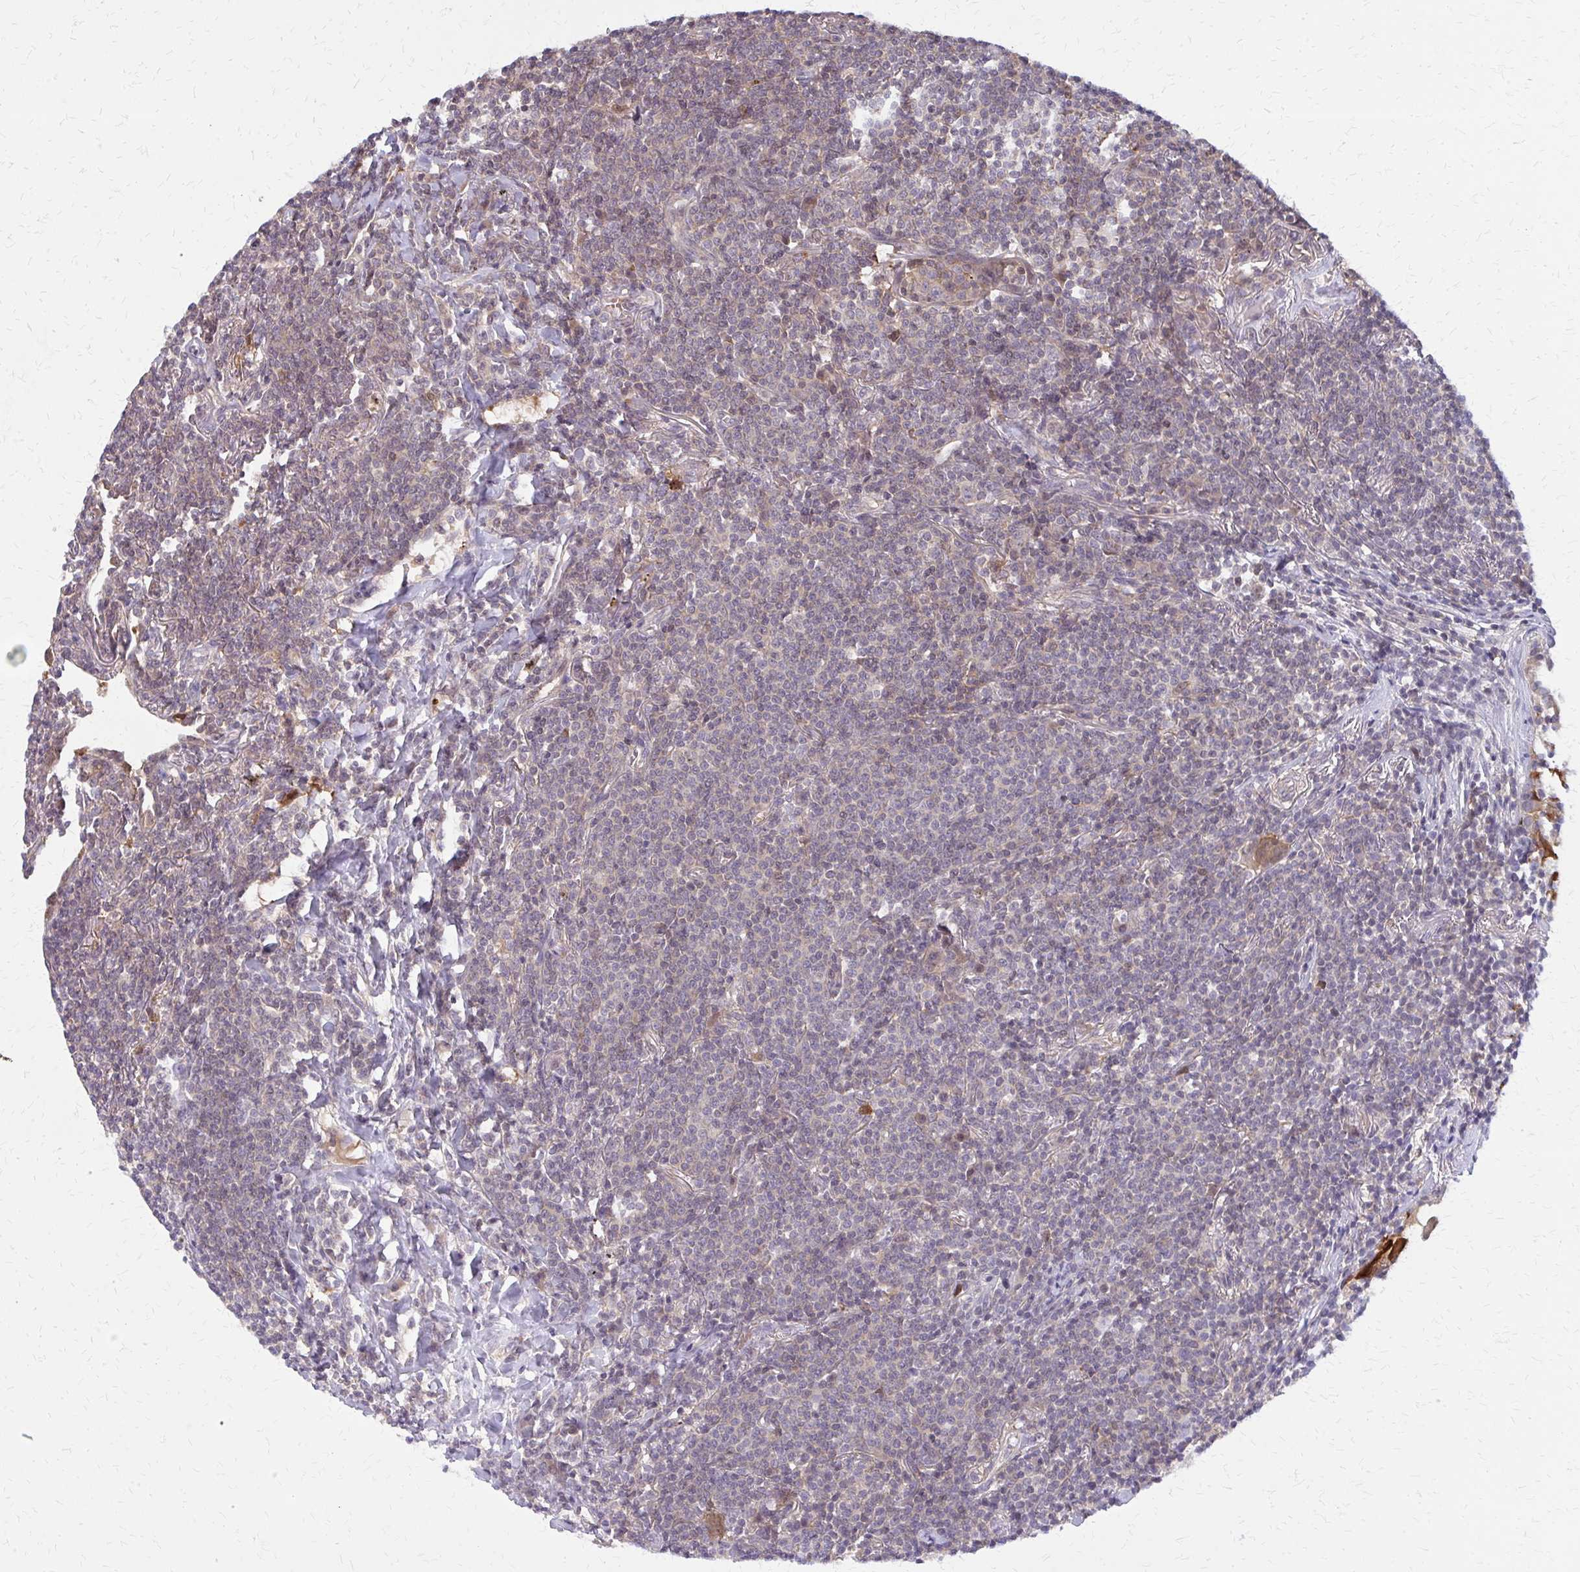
{"staining": {"intensity": "negative", "quantity": "none", "location": "none"}, "tissue": "lymphoma", "cell_type": "Tumor cells", "image_type": "cancer", "snomed": [{"axis": "morphology", "description": "Malignant lymphoma, non-Hodgkin's type, Low grade"}, {"axis": "topography", "description": "Lung"}], "caption": "IHC micrograph of human malignant lymphoma, non-Hodgkin's type (low-grade) stained for a protein (brown), which demonstrates no positivity in tumor cells.", "gene": "DBI", "patient": {"sex": "female", "age": 71}}